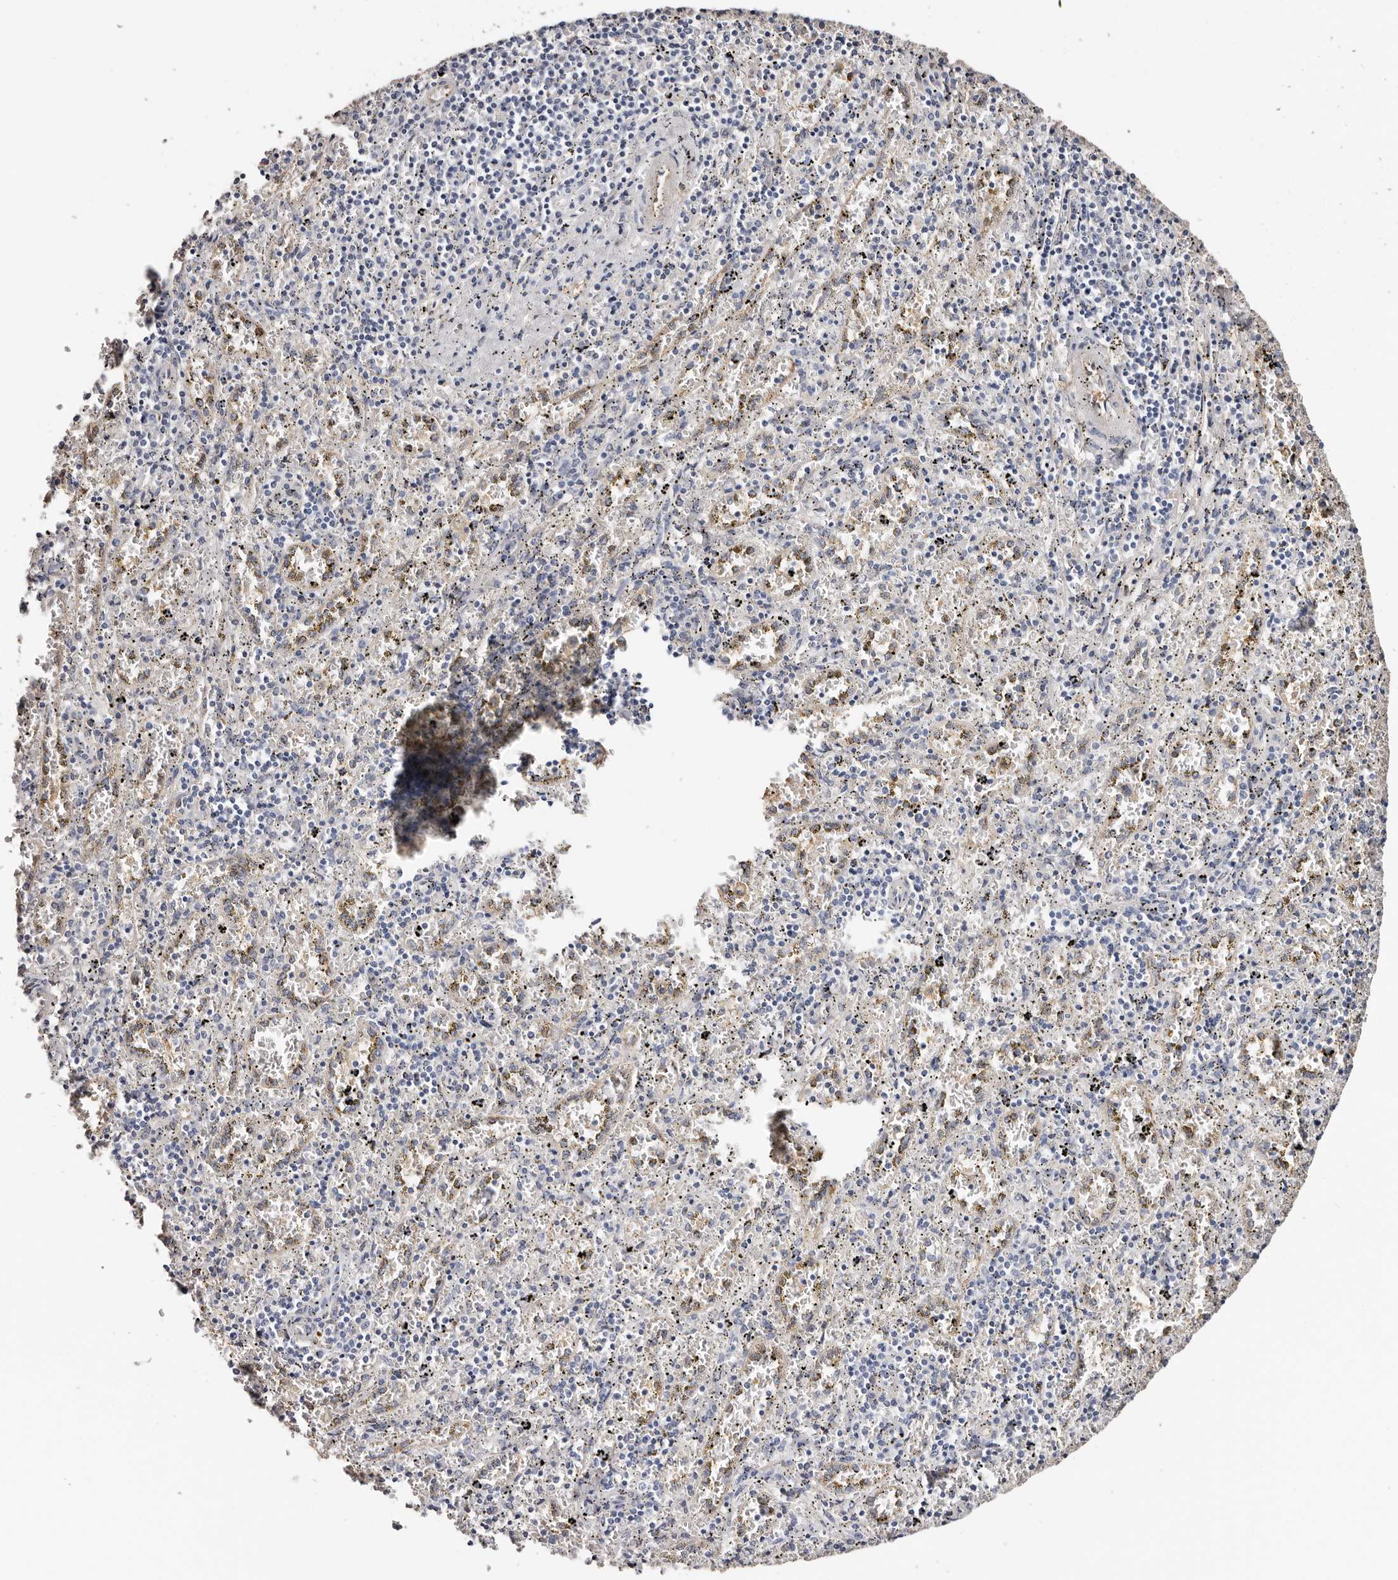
{"staining": {"intensity": "negative", "quantity": "none", "location": "none"}, "tissue": "spleen", "cell_type": "Cells in red pulp", "image_type": "normal", "snomed": [{"axis": "morphology", "description": "Normal tissue, NOS"}, {"axis": "topography", "description": "Spleen"}], "caption": "A high-resolution histopathology image shows immunohistochemistry staining of unremarkable spleen, which displays no significant positivity in cells in red pulp.", "gene": "TGM2", "patient": {"sex": "male", "age": 11}}